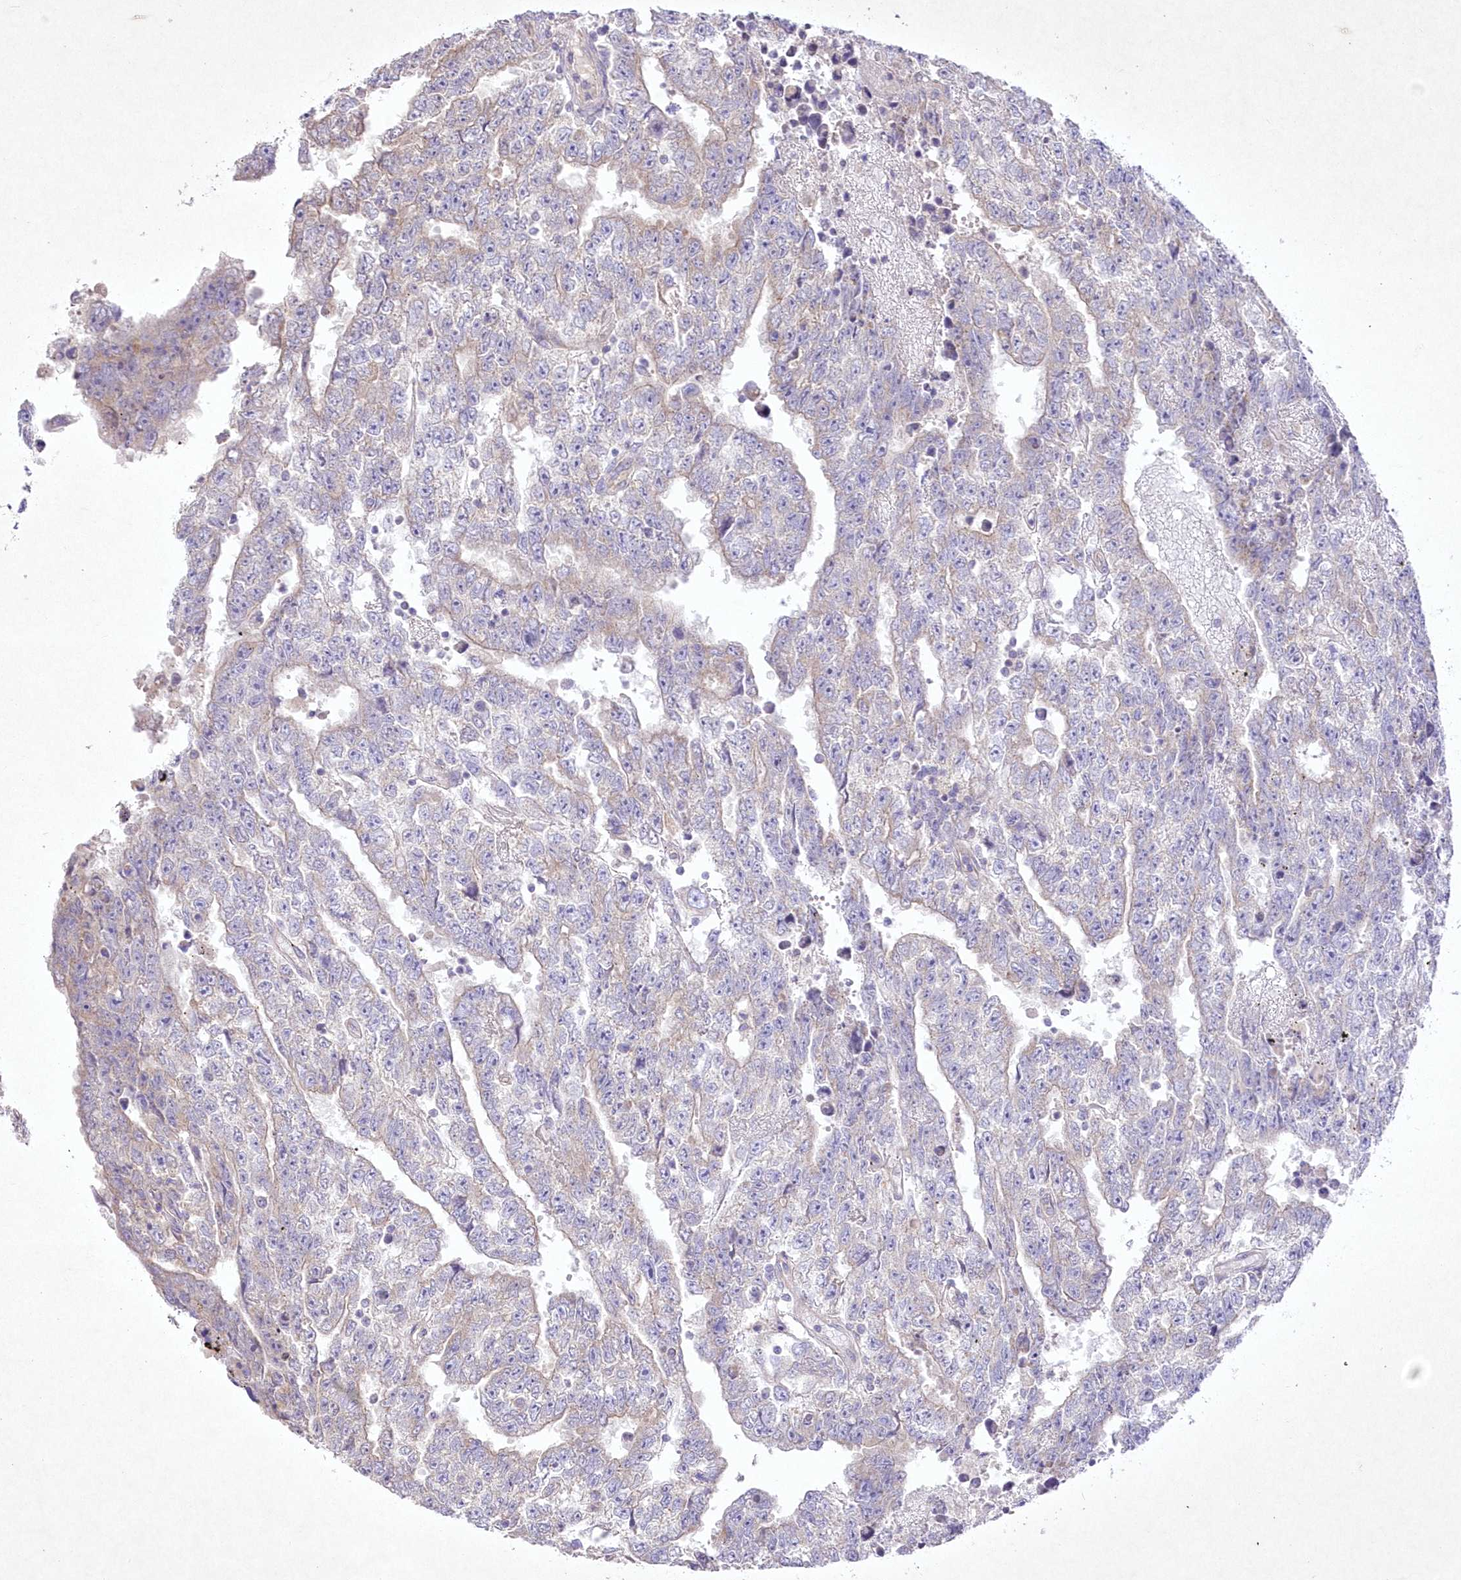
{"staining": {"intensity": "negative", "quantity": "none", "location": "none"}, "tissue": "testis cancer", "cell_type": "Tumor cells", "image_type": "cancer", "snomed": [{"axis": "morphology", "description": "Carcinoma, Embryonal, NOS"}, {"axis": "topography", "description": "Testis"}], "caption": "DAB immunohistochemical staining of testis cancer (embryonal carcinoma) exhibits no significant positivity in tumor cells.", "gene": "ITSN2", "patient": {"sex": "male", "age": 25}}